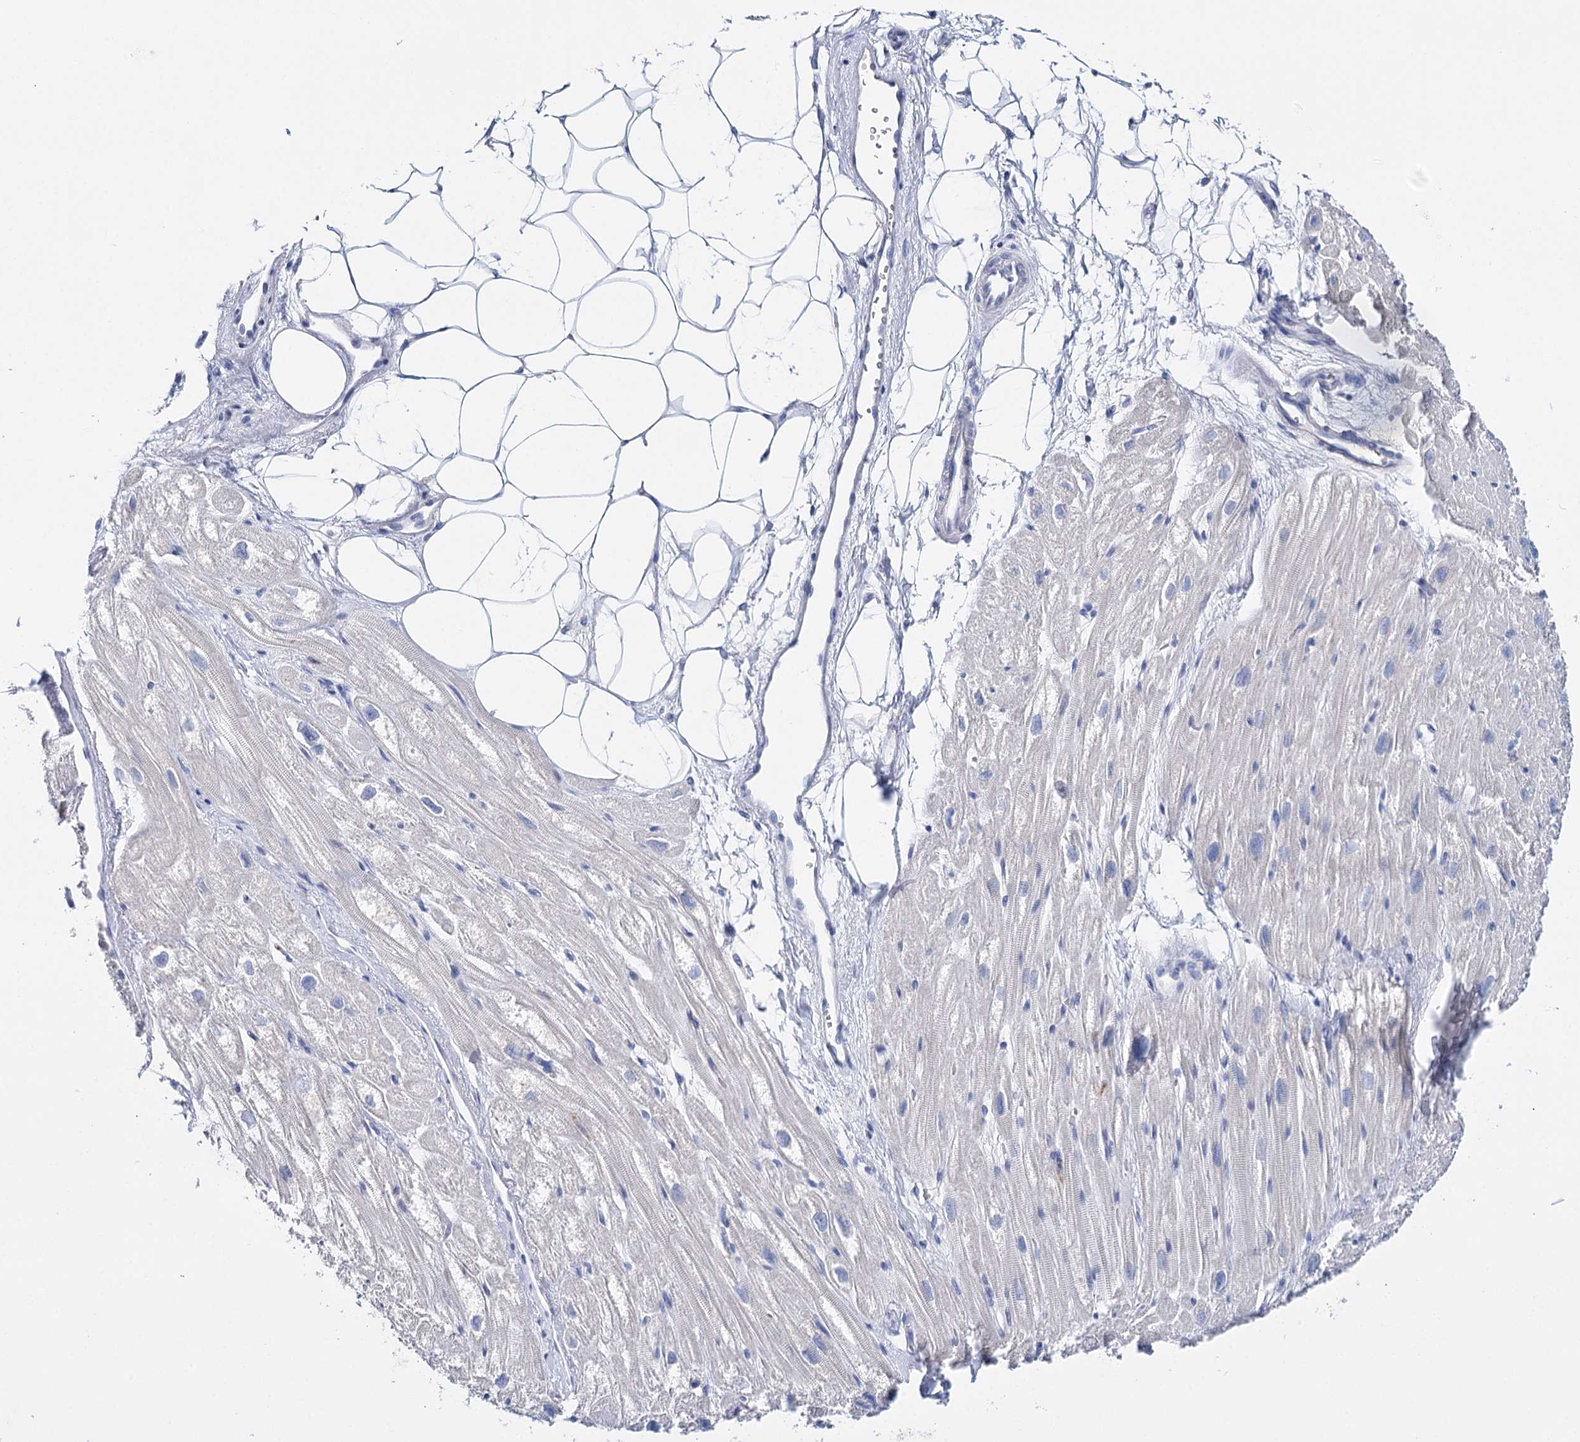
{"staining": {"intensity": "negative", "quantity": "none", "location": "none"}, "tissue": "heart muscle", "cell_type": "Cardiomyocytes", "image_type": "normal", "snomed": [{"axis": "morphology", "description": "Normal tissue, NOS"}, {"axis": "topography", "description": "Heart"}], "caption": "DAB (3,3'-diaminobenzidine) immunohistochemical staining of benign human heart muscle exhibits no significant staining in cardiomyocytes.", "gene": "CEACAM8", "patient": {"sex": "male", "age": 50}}